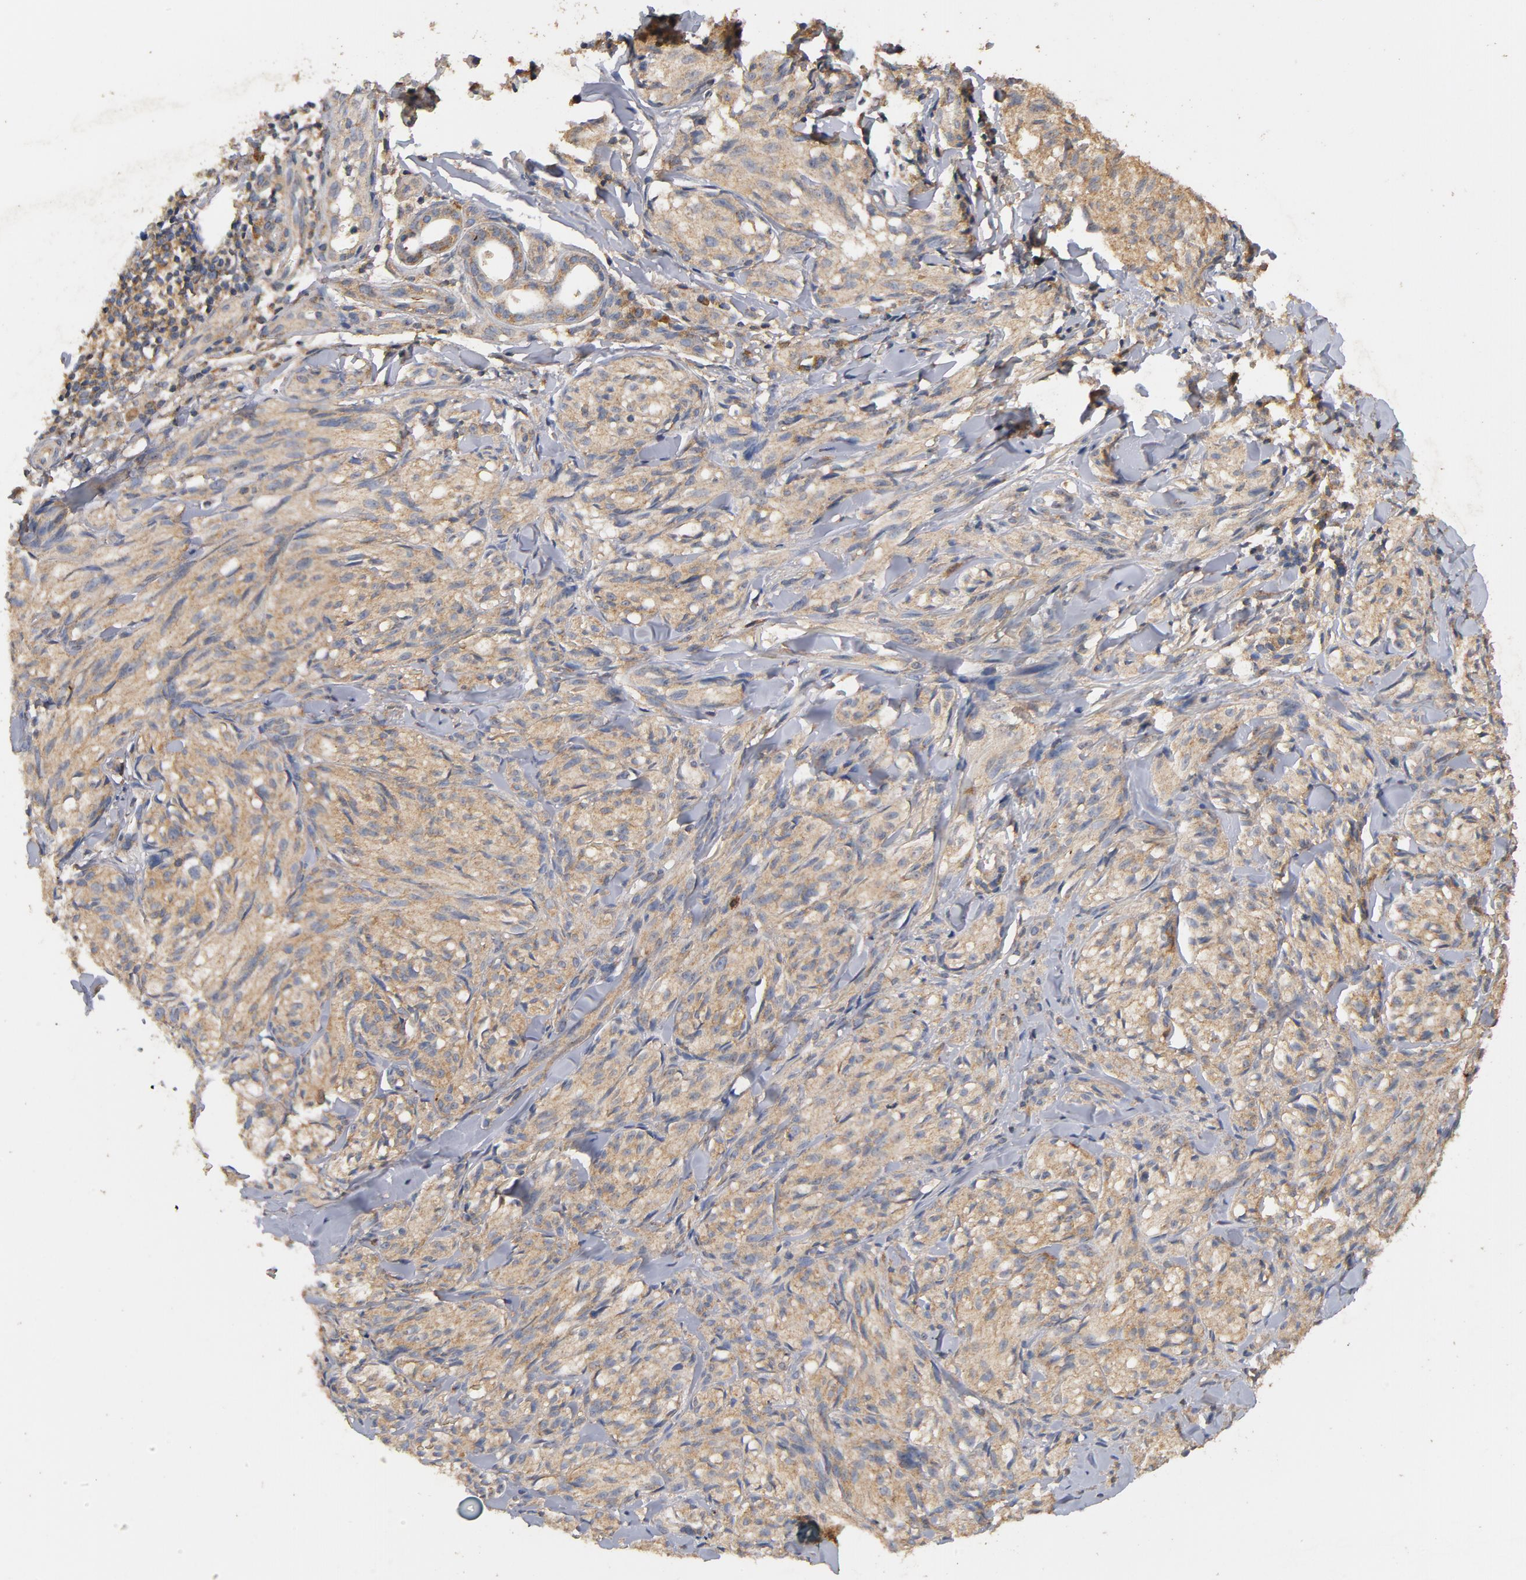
{"staining": {"intensity": "moderate", "quantity": ">75%", "location": "cytoplasmic/membranous"}, "tissue": "melanoma", "cell_type": "Tumor cells", "image_type": "cancer", "snomed": [{"axis": "morphology", "description": "Necrosis, NOS"}, {"axis": "morphology", "description": "Malignant melanoma, NOS"}, {"axis": "topography", "description": "Skin"}], "caption": "A micrograph showing moderate cytoplasmic/membranous staining in approximately >75% of tumor cells in malignant melanoma, as visualized by brown immunohistochemical staining.", "gene": "DDX6", "patient": {"sex": "female", "age": 87}}